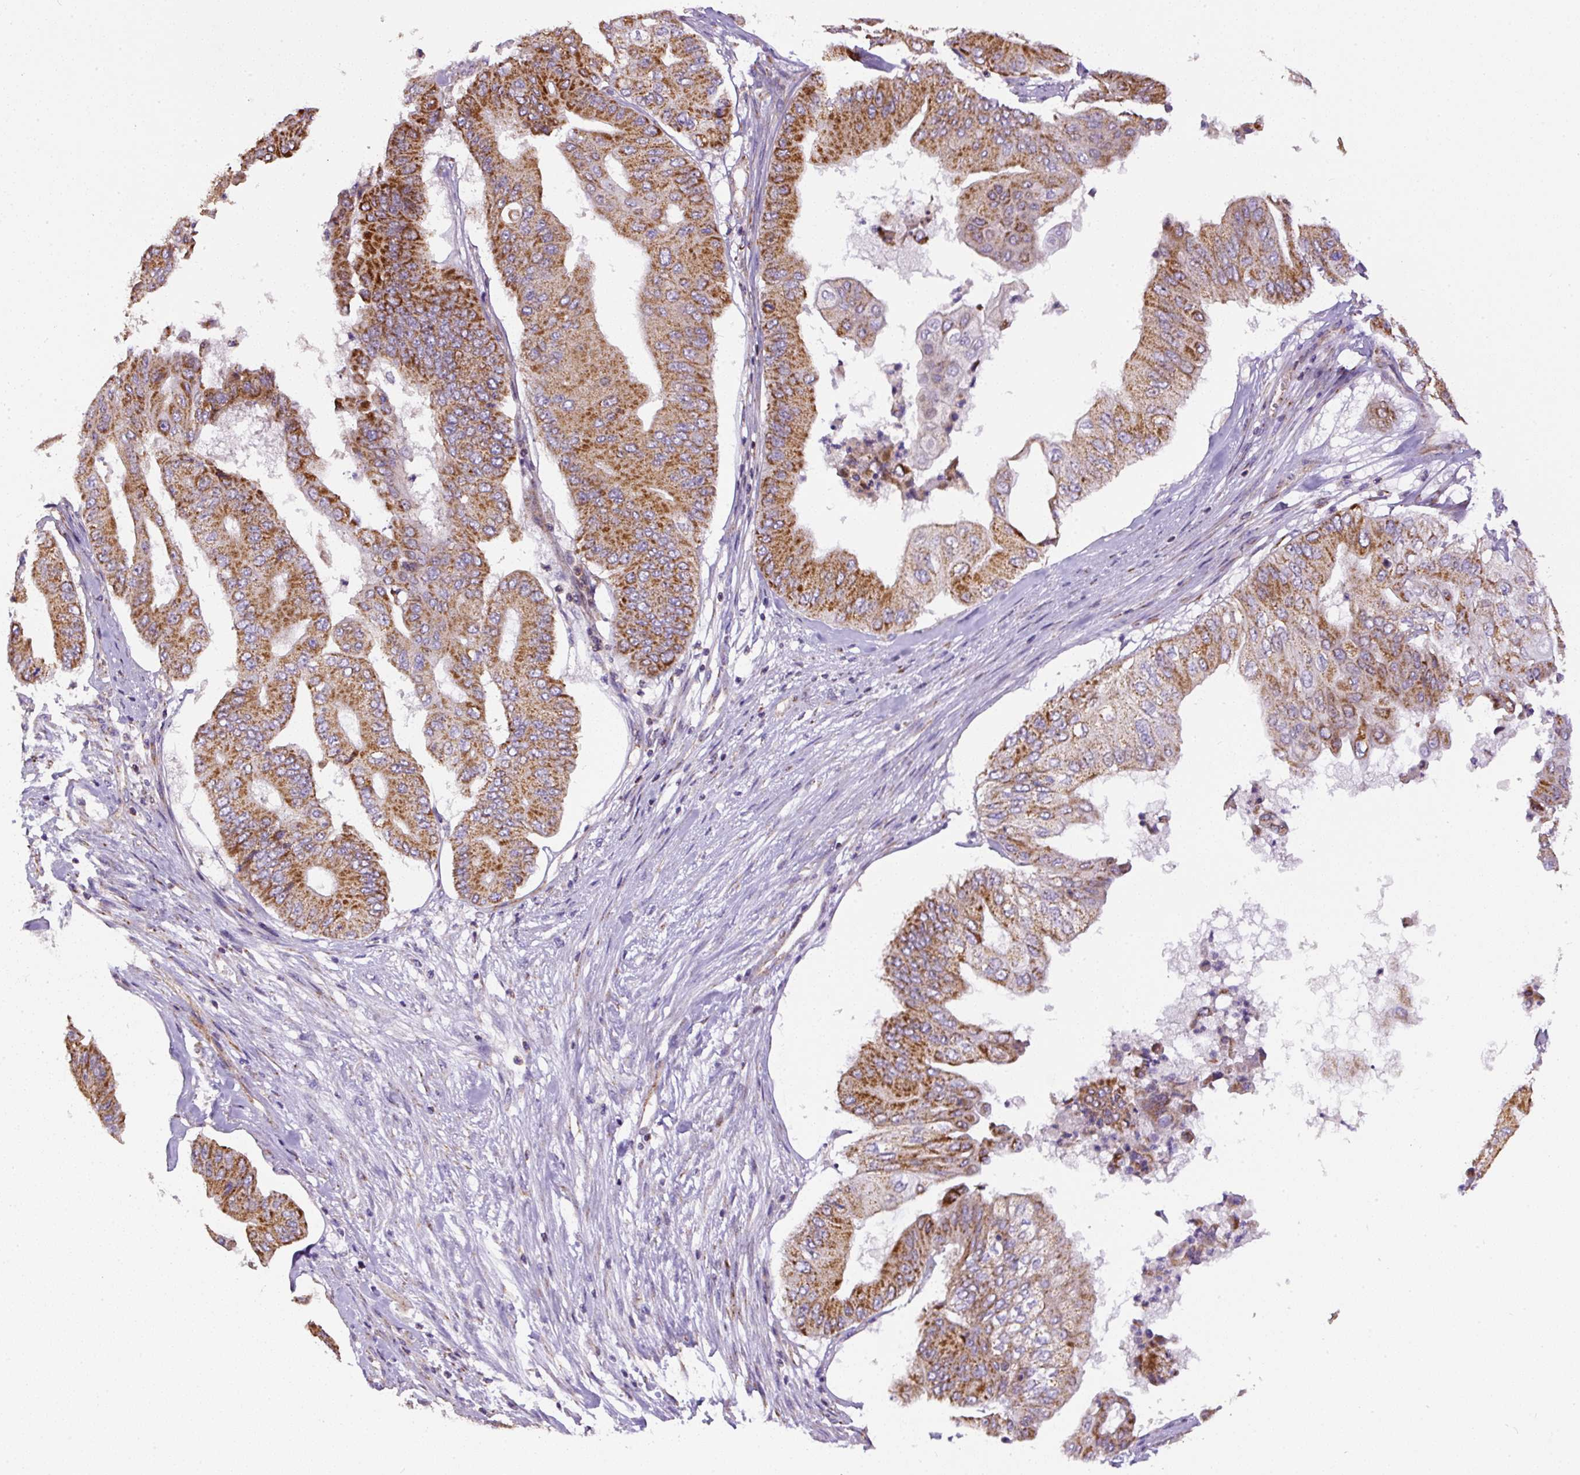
{"staining": {"intensity": "strong", "quantity": ">75%", "location": "cytoplasmic/membranous"}, "tissue": "pancreatic cancer", "cell_type": "Tumor cells", "image_type": "cancer", "snomed": [{"axis": "morphology", "description": "Adenocarcinoma, NOS"}, {"axis": "topography", "description": "Pancreas"}], "caption": "Strong cytoplasmic/membranous positivity for a protein is seen in about >75% of tumor cells of pancreatic cancer (adenocarcinoma) using immunohistochemistry (IHC).", "gene": "NDUFAF2", "patient": {"sex": "female", "age": 77}}